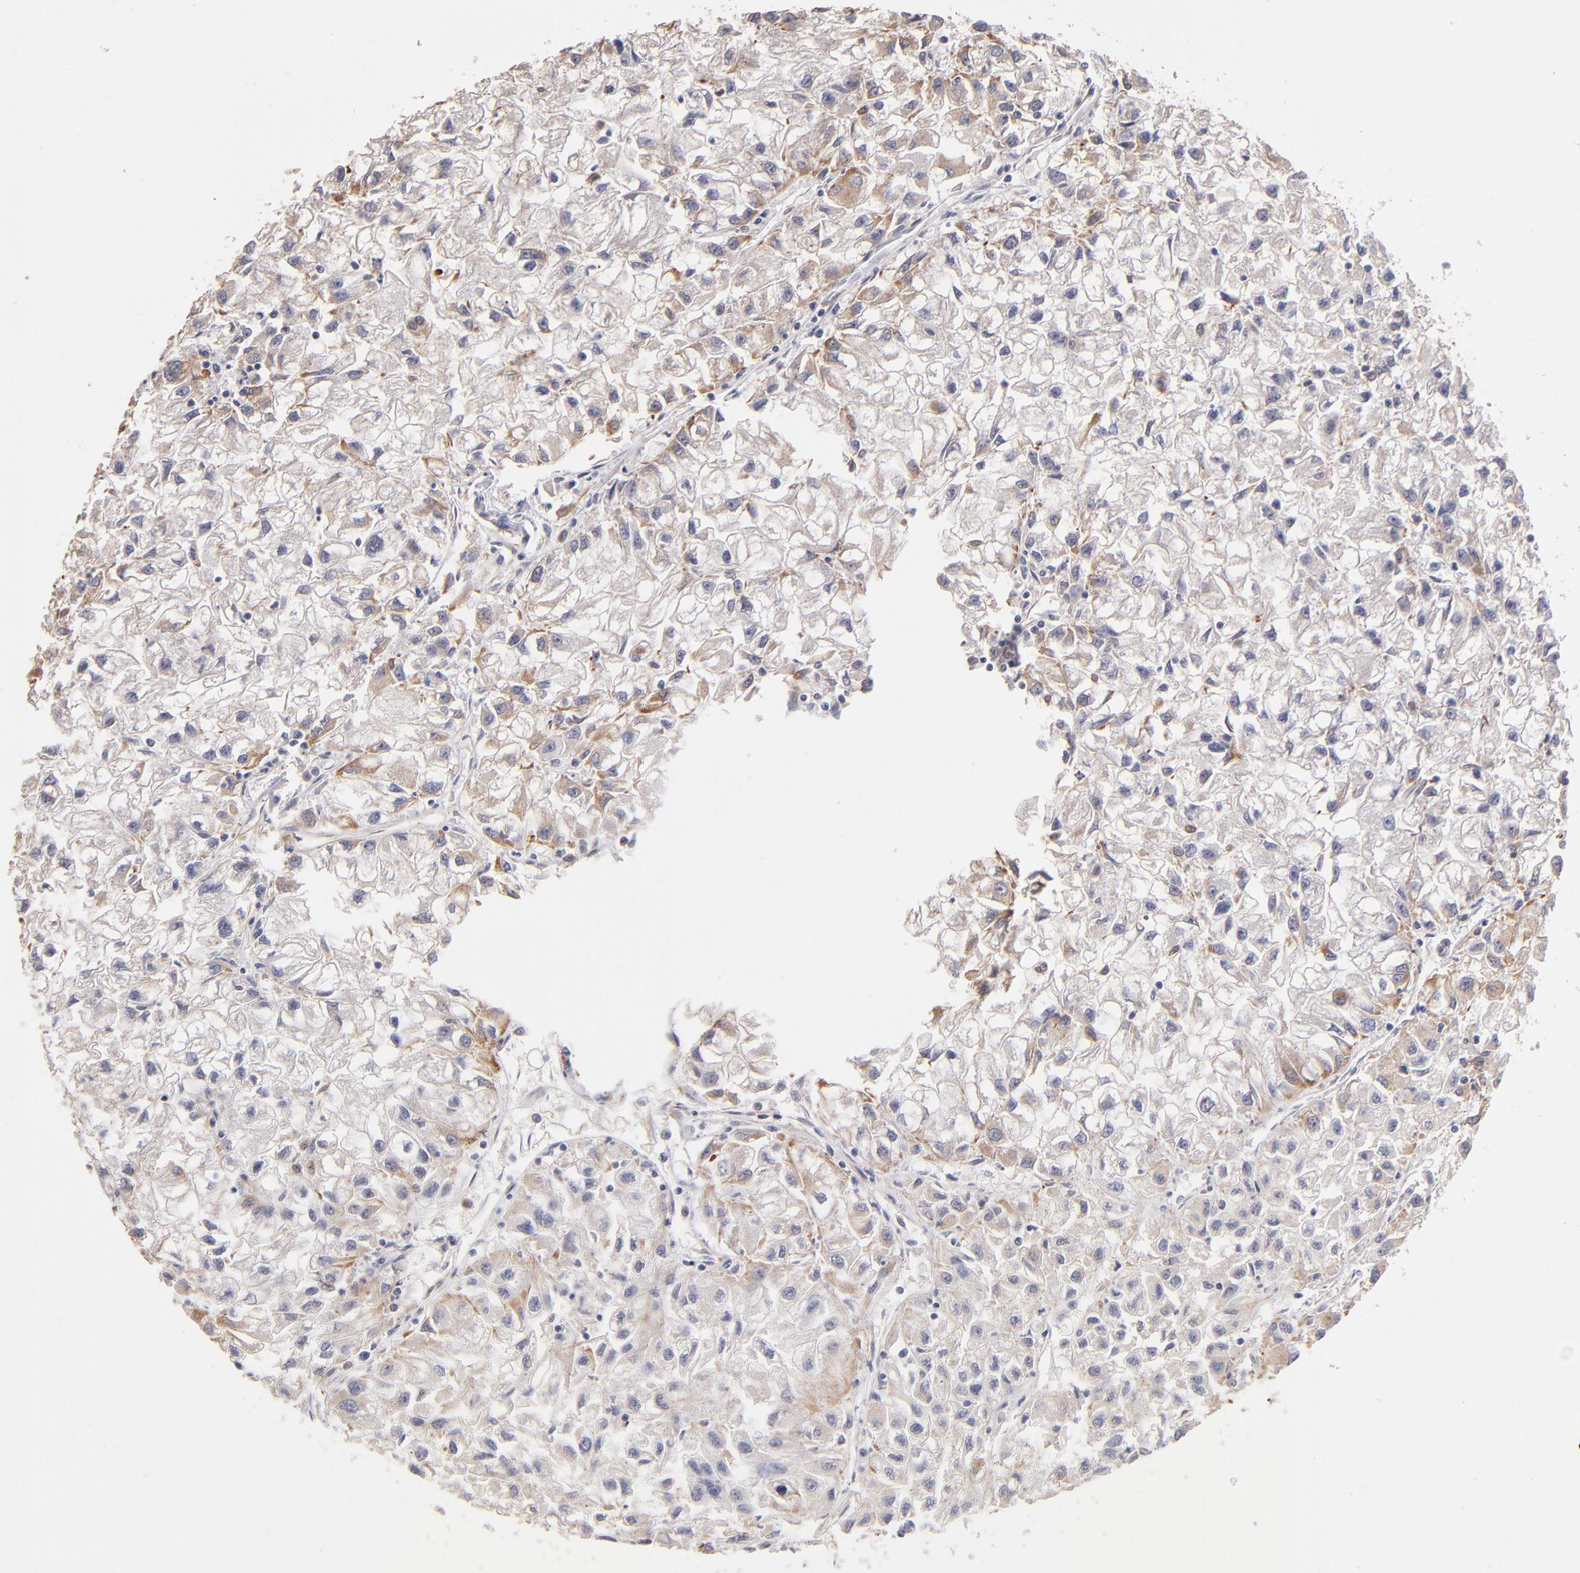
{"staining": {"intensity": "moderate", "quantity": ">75%", "location": "cytoplasmic/membranous"}, "tissue": "renal cancer", "cell_type": "Tumor cells", "image_type": "cancer", "snomed": [{"axis": "morphology", "description": "Adenocarcinoma, NOS"}, {"axis": "topography", "description": "Kidney"}], "caption": "This image demonstrates immunohistochemistry staining of human renal cancer, with medium moderate cytoplasmic/membranous staining in approximately >75% of tumor cells.", "gene": "ABCC1", "patient": {"sex": "male", "age": 59}}